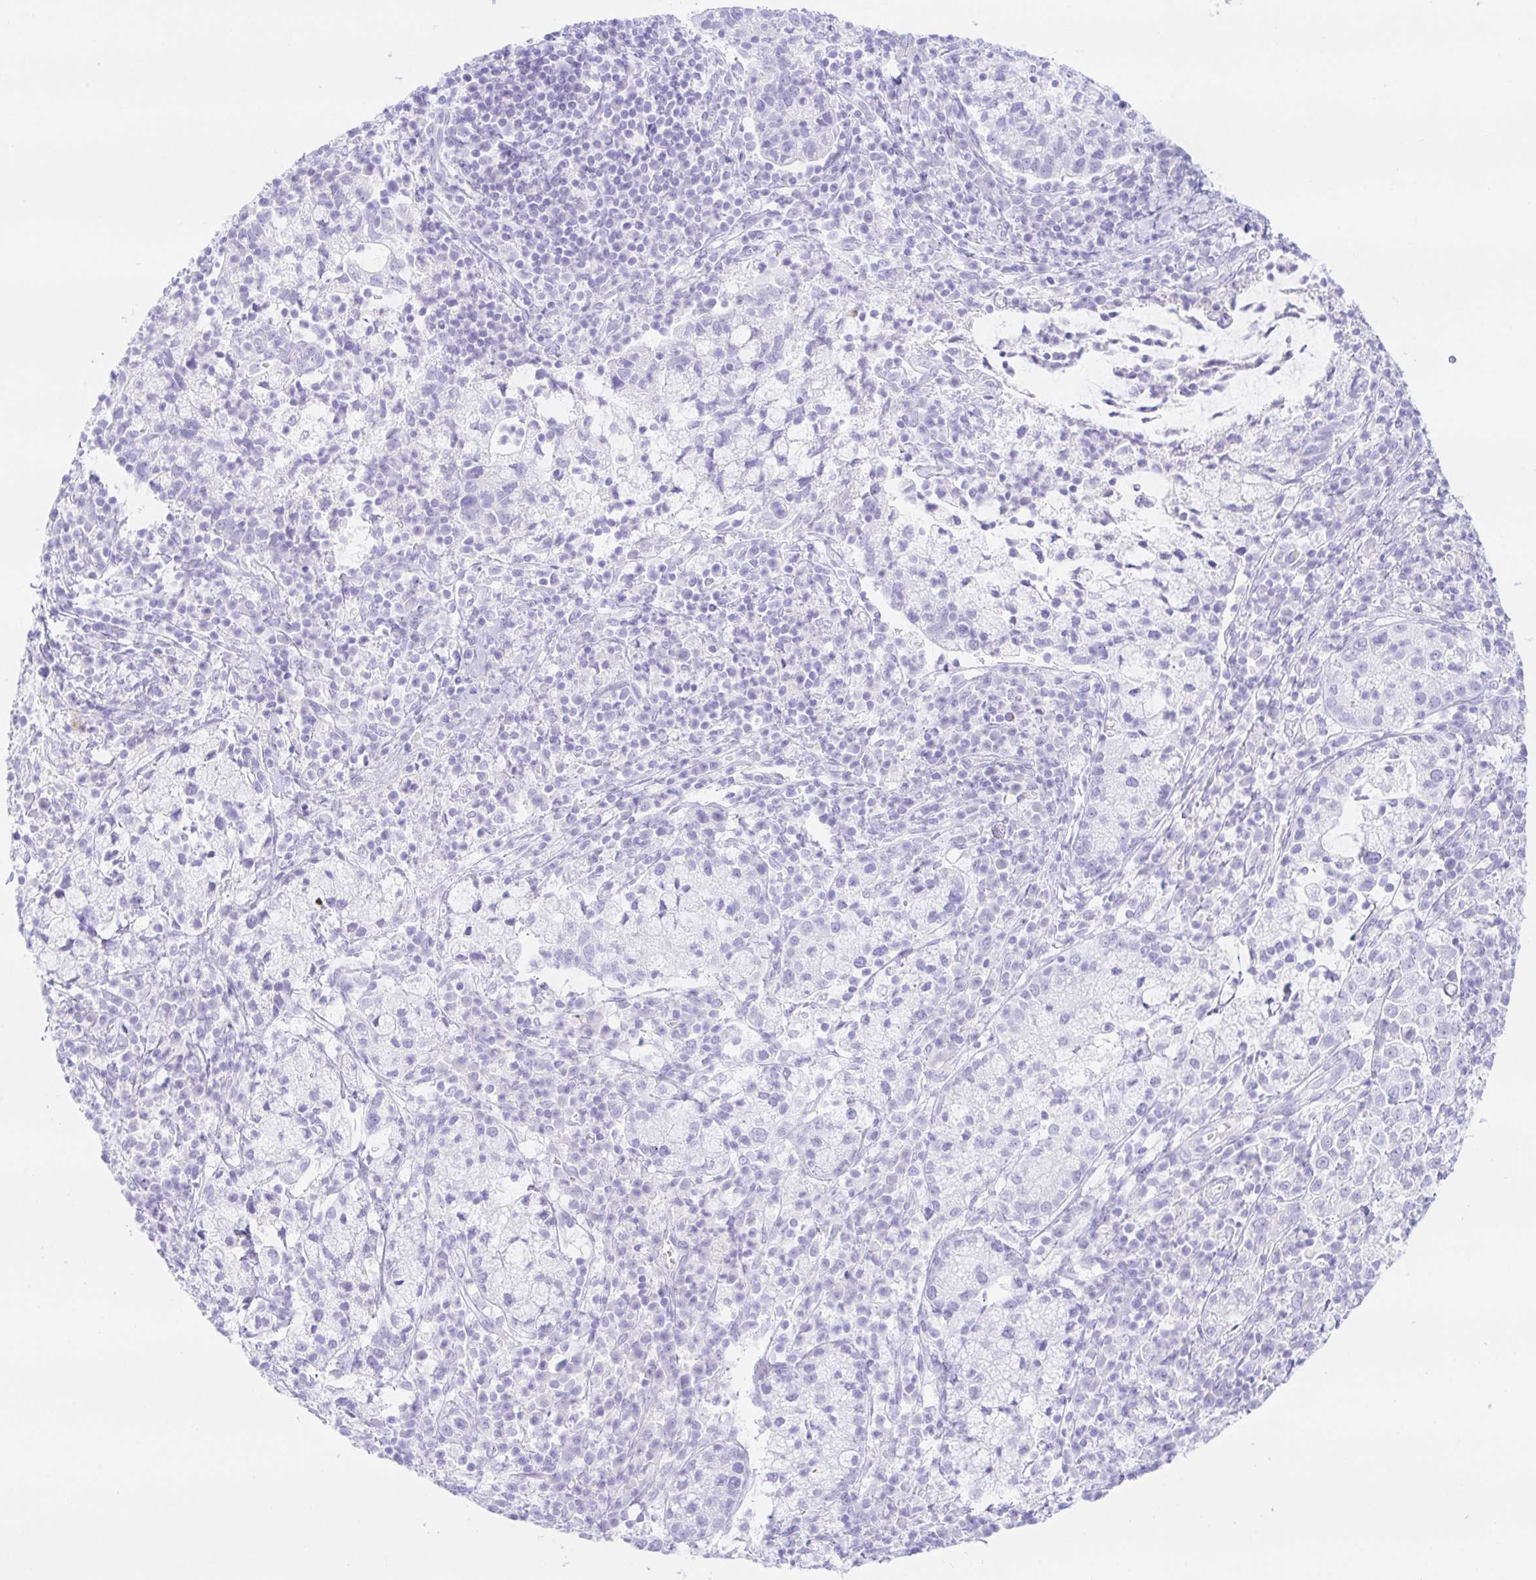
{"staining": {"intensity": "negative", "quantity": "none", "location": "none"}, "tissue": "cervical cancer", "cell_type": "Tumor cells", "image_type": "cancer", "snomed": [{"axis": "morphology", "description": "Normal tissue, NOS"}, {"axis": "morphology", "description": "Adenocarcinoma, NOS"}, {"axis": "topography", "description": "Cervix"}], "caption": "Tumor cells are negative for brown protein staining in adenocarcinoma (cervical). (Stains: DAB immunohistochemistry with hematoxylin counter stain, Microscopy: brightfield microscopy at high magnification).", "gene": "PAX8", "patient": {"sex": "female", "age": 44}}